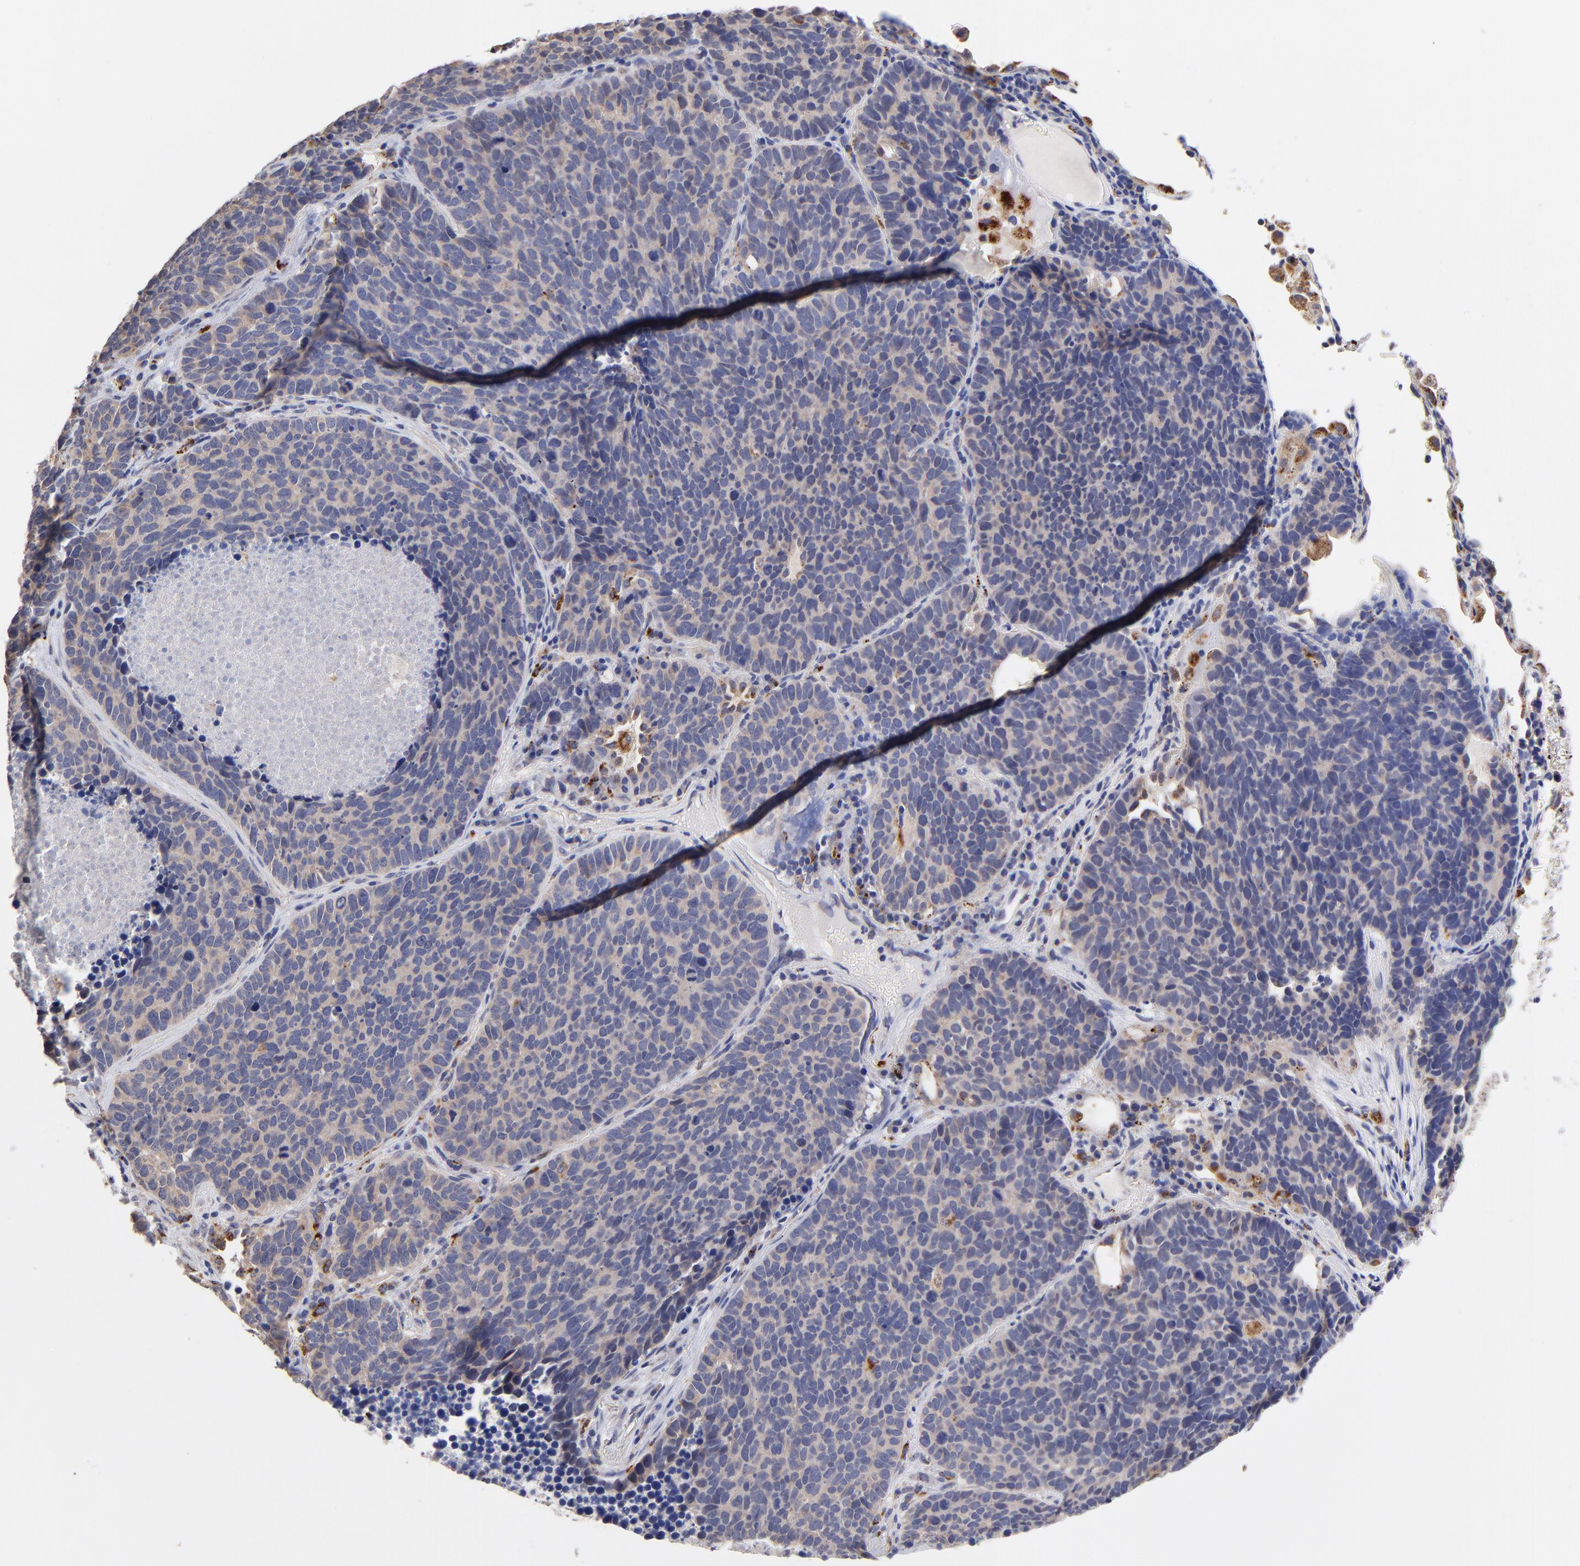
{"staining": {"intensity": "weak", "quantity": "25%-75%", "location": "cytoplasmic/membranous"}, "tissue": "lung cancer", "cell_type": "Tumor cells", "image_type": "cancer", "snomed": [{"axis": "morphology", "description": "Neoplasm, malignant, NOS"}, {"axis": "topography", "description": "Lung"}], "caption": "This is an image of immunohistochemistry staining of lung malignant neoplasm, which shows weak expression in the cytoplasmic/membranous of tumor cells.", "gene": "PDE4B", "patient": {"sex": "female", "age": 75}}